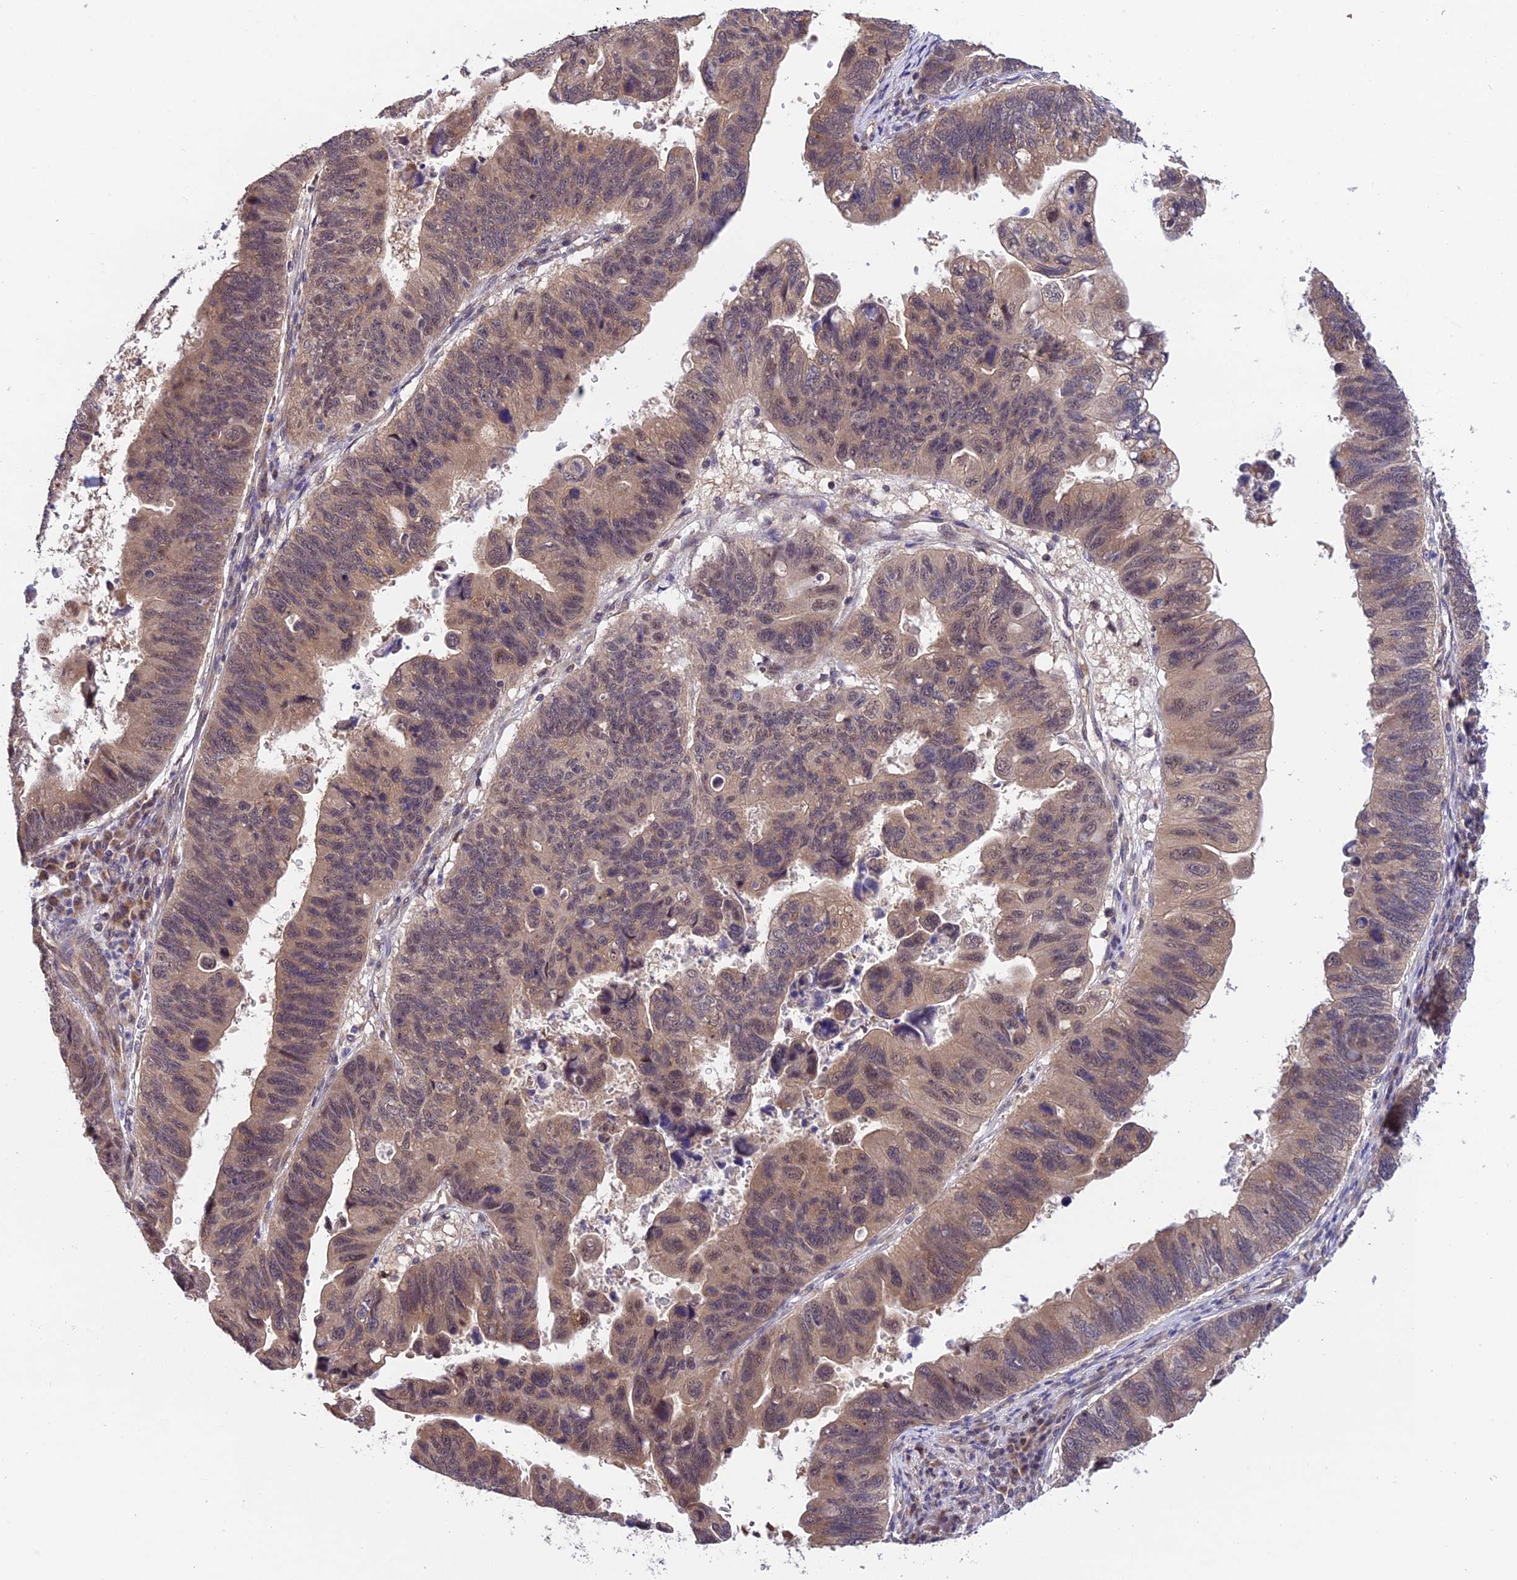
{"staining": {"intensity": "weak", "quantity": "<25%", "location": "cytoplasmic/membranous,nuclear"}, "tissue": "stomach cancer", "cell_type": "Tumor cells", "image_type": "cancer", "snomed": [{"axis": "morphology", "description": "Adenocarcinoma, NOS"}, {"axis": "topography", "description": "Stomach"}], "caption": "Immunohistochemistry histopathology image of neoplastic tissue: stomach cancer stained with DAB displays no significant protein expression in tumor cells.", "gene": "MNS1", "patient": {"sex": "male", "age": 59}}